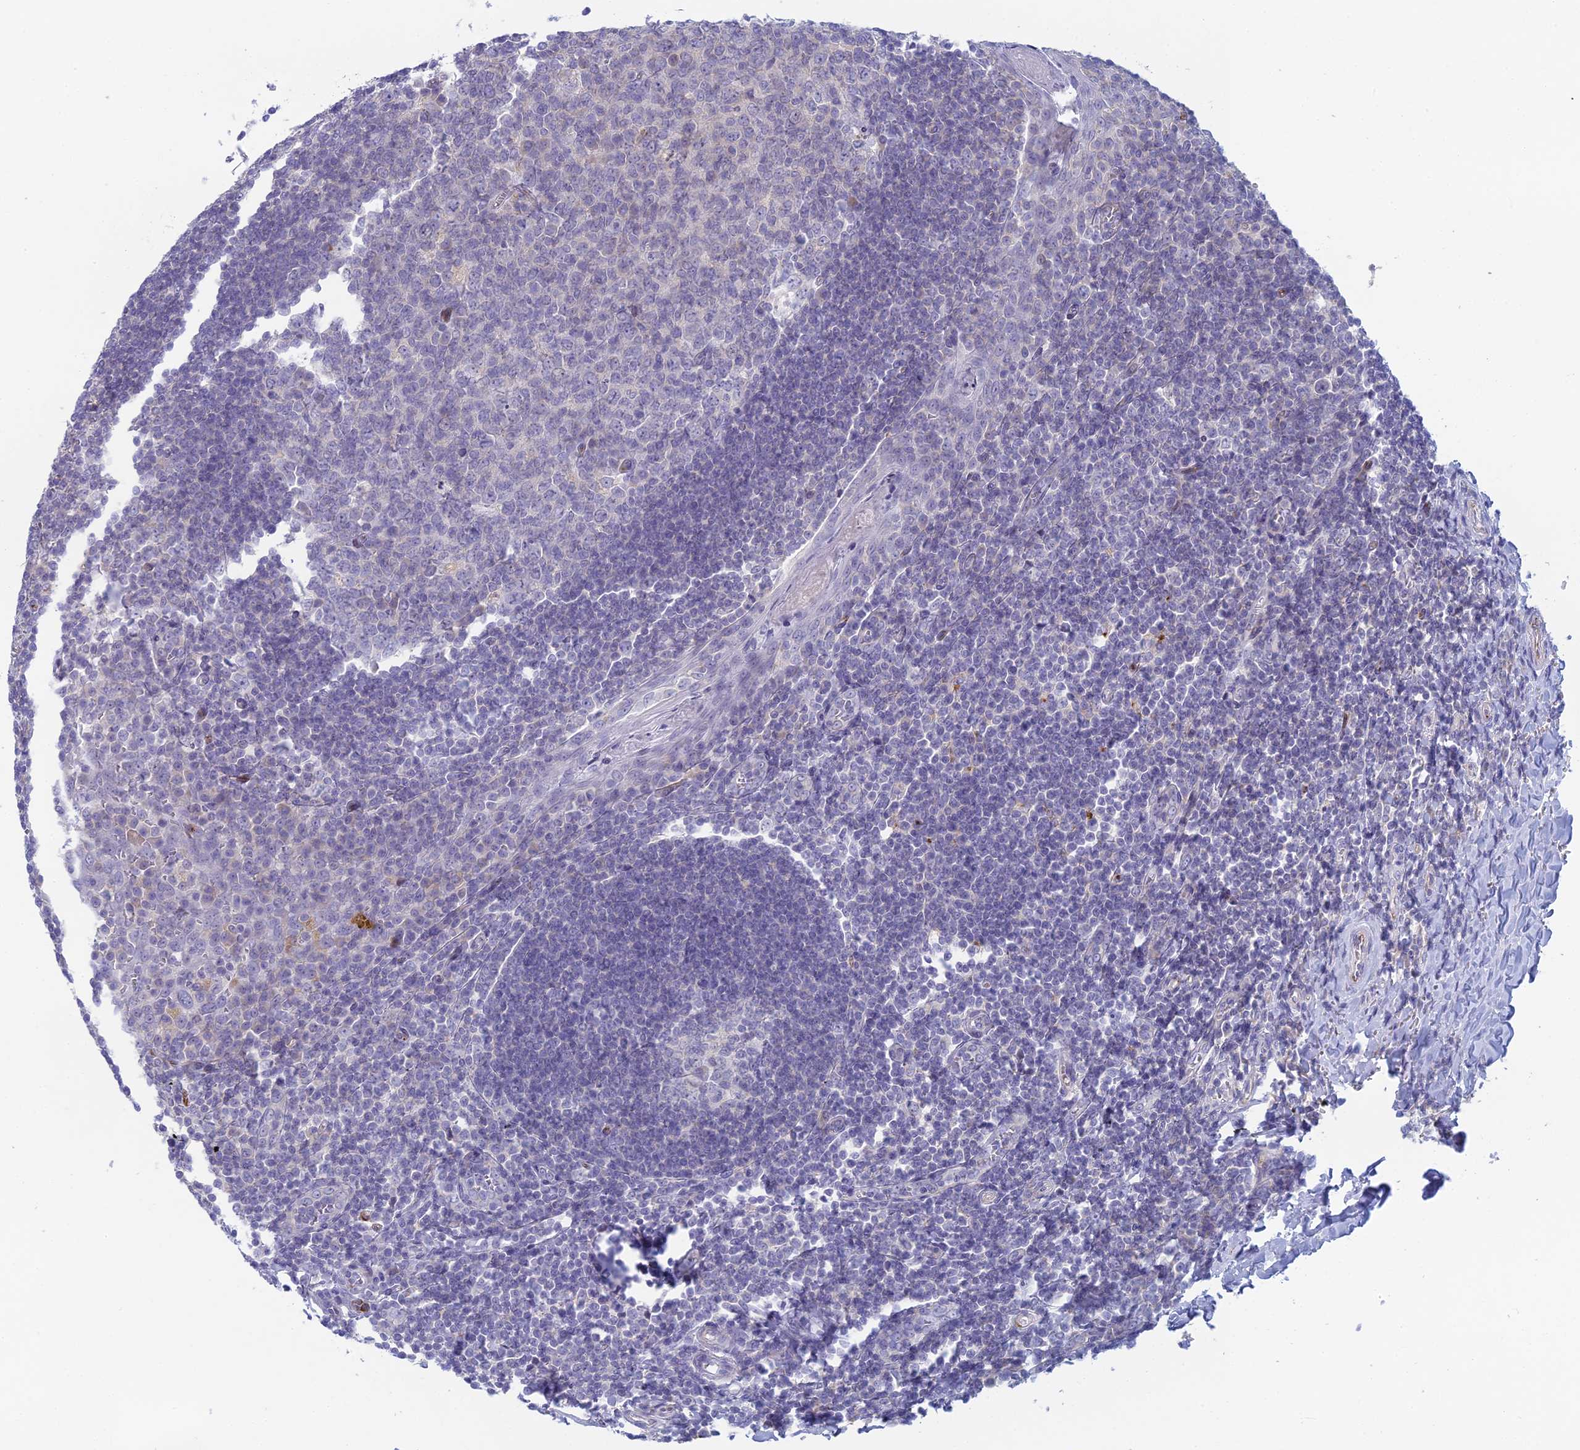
{"staining": {"intensity": "negative", "quantity": "none", "location": "none"}, "tissue": "tonsil", "cell_type": "Germinal center cells", "image_type": "normal", "snomed": [{"axis": "morphology", "description": "Normal tissue, NOS"}, {"axis": "topography", "description": "Tonsil"}], "caption": "A high-resolution histopathology image shows immunohistochemistry (IHC) staining of benign tonsil, which reveals no significant staining in germinal center cells. Brightfield microscopy of immunohistochemistry (IHC) stained with DAB (brown) and hematoxylin (blue), captured at high magnification.", "gene": "FERD3L", "patient": {"sex": "male", "age": 27}}